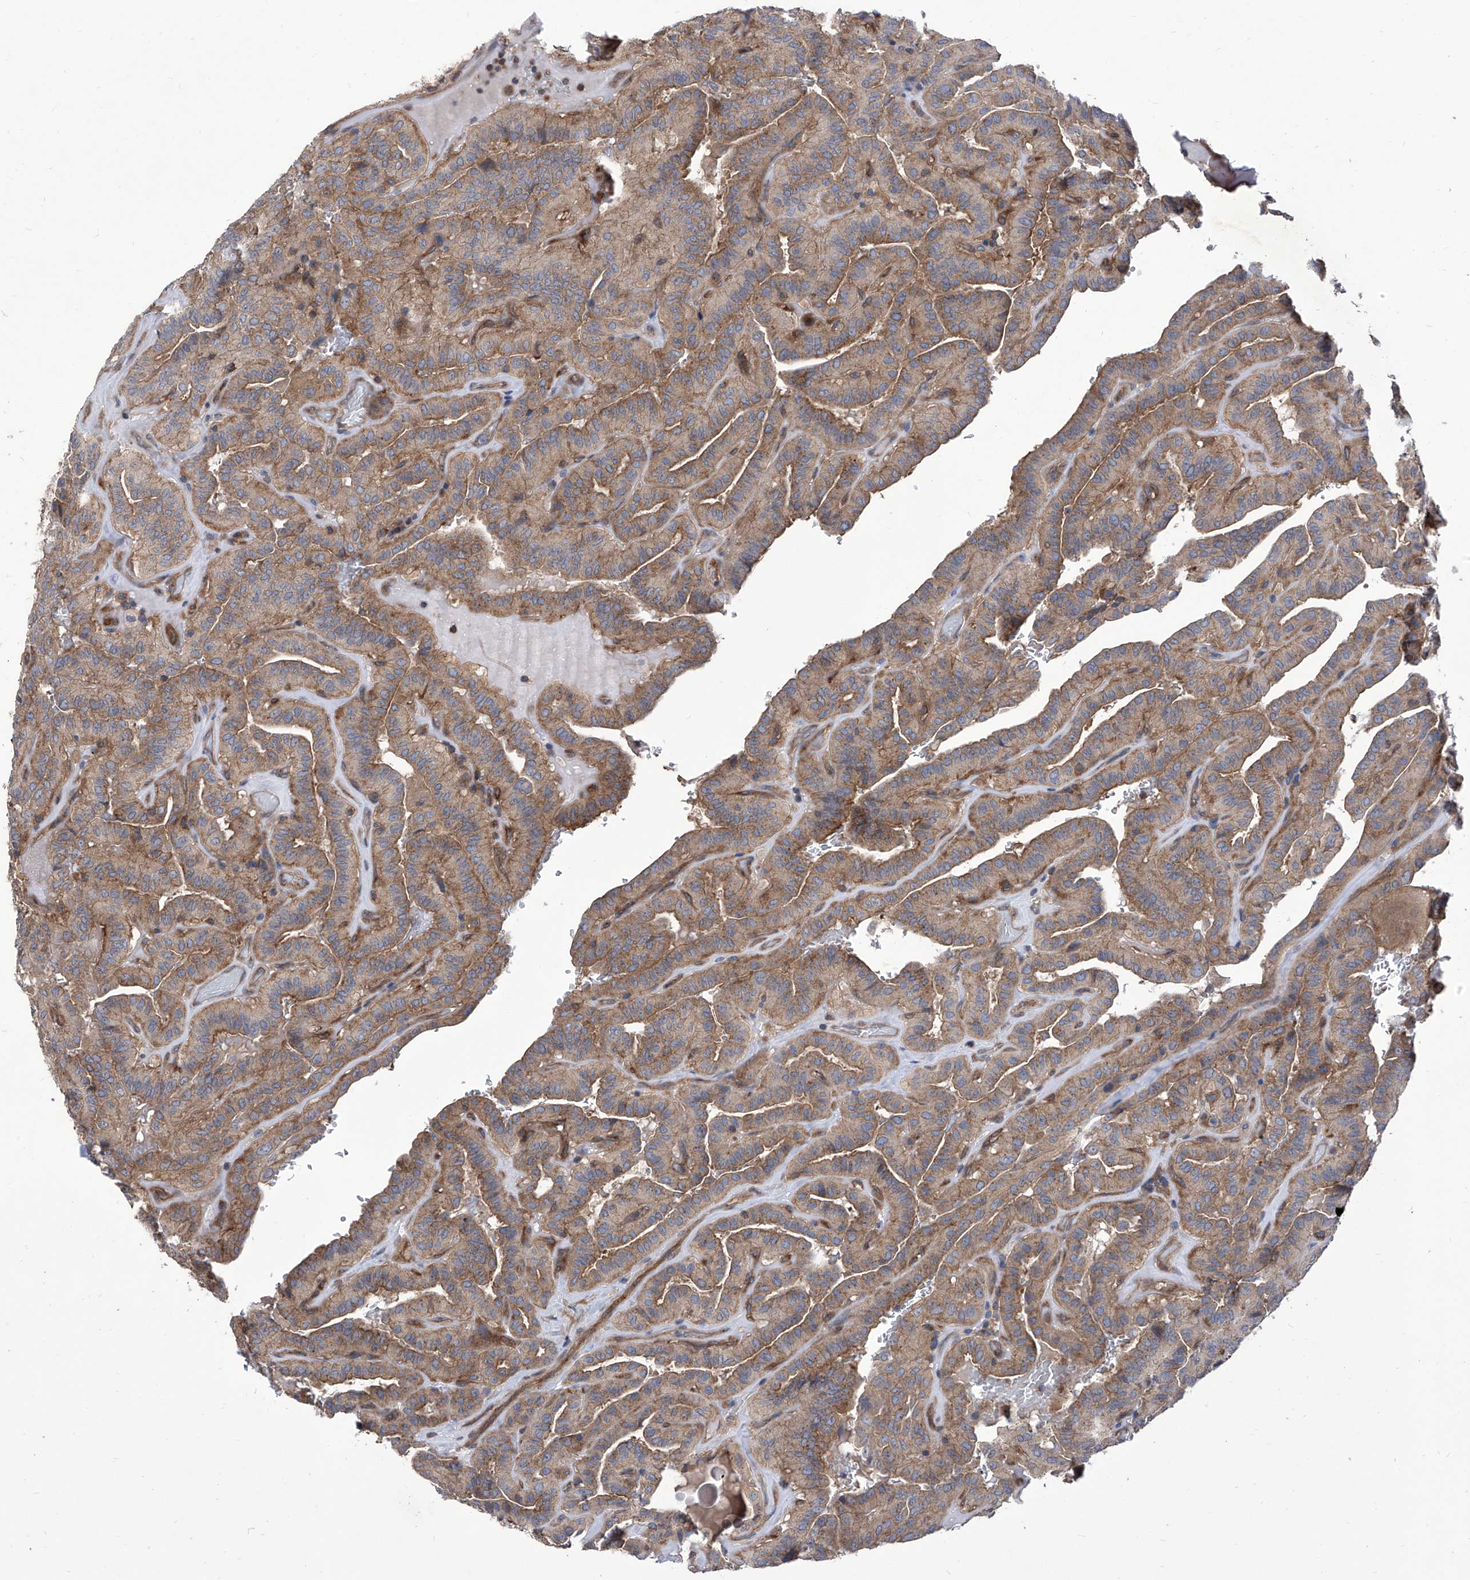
{"staining": {"intensity": "moderate", "quantity": ">75%", "location": "cytoplasmic/membranous"}, "tissue": "thyroid cancer", "cell_type": "Tumor cells", "image_type": "cancer", "snomed": [{"axis": "morphology", "description": "Papillary adenocarcinoma, NOS"}, {"axis": "topography", "description": "Thyroid gland"}], "caption": "Immunohistochemical staining of human thyroid papillary adenocarcinoma demonstrates moderate cytoplasmic/membranous protein staining in about >75% of tumor cells.", "gene": "TJAP1", "patient": {"sex": "male", "age": 77}}